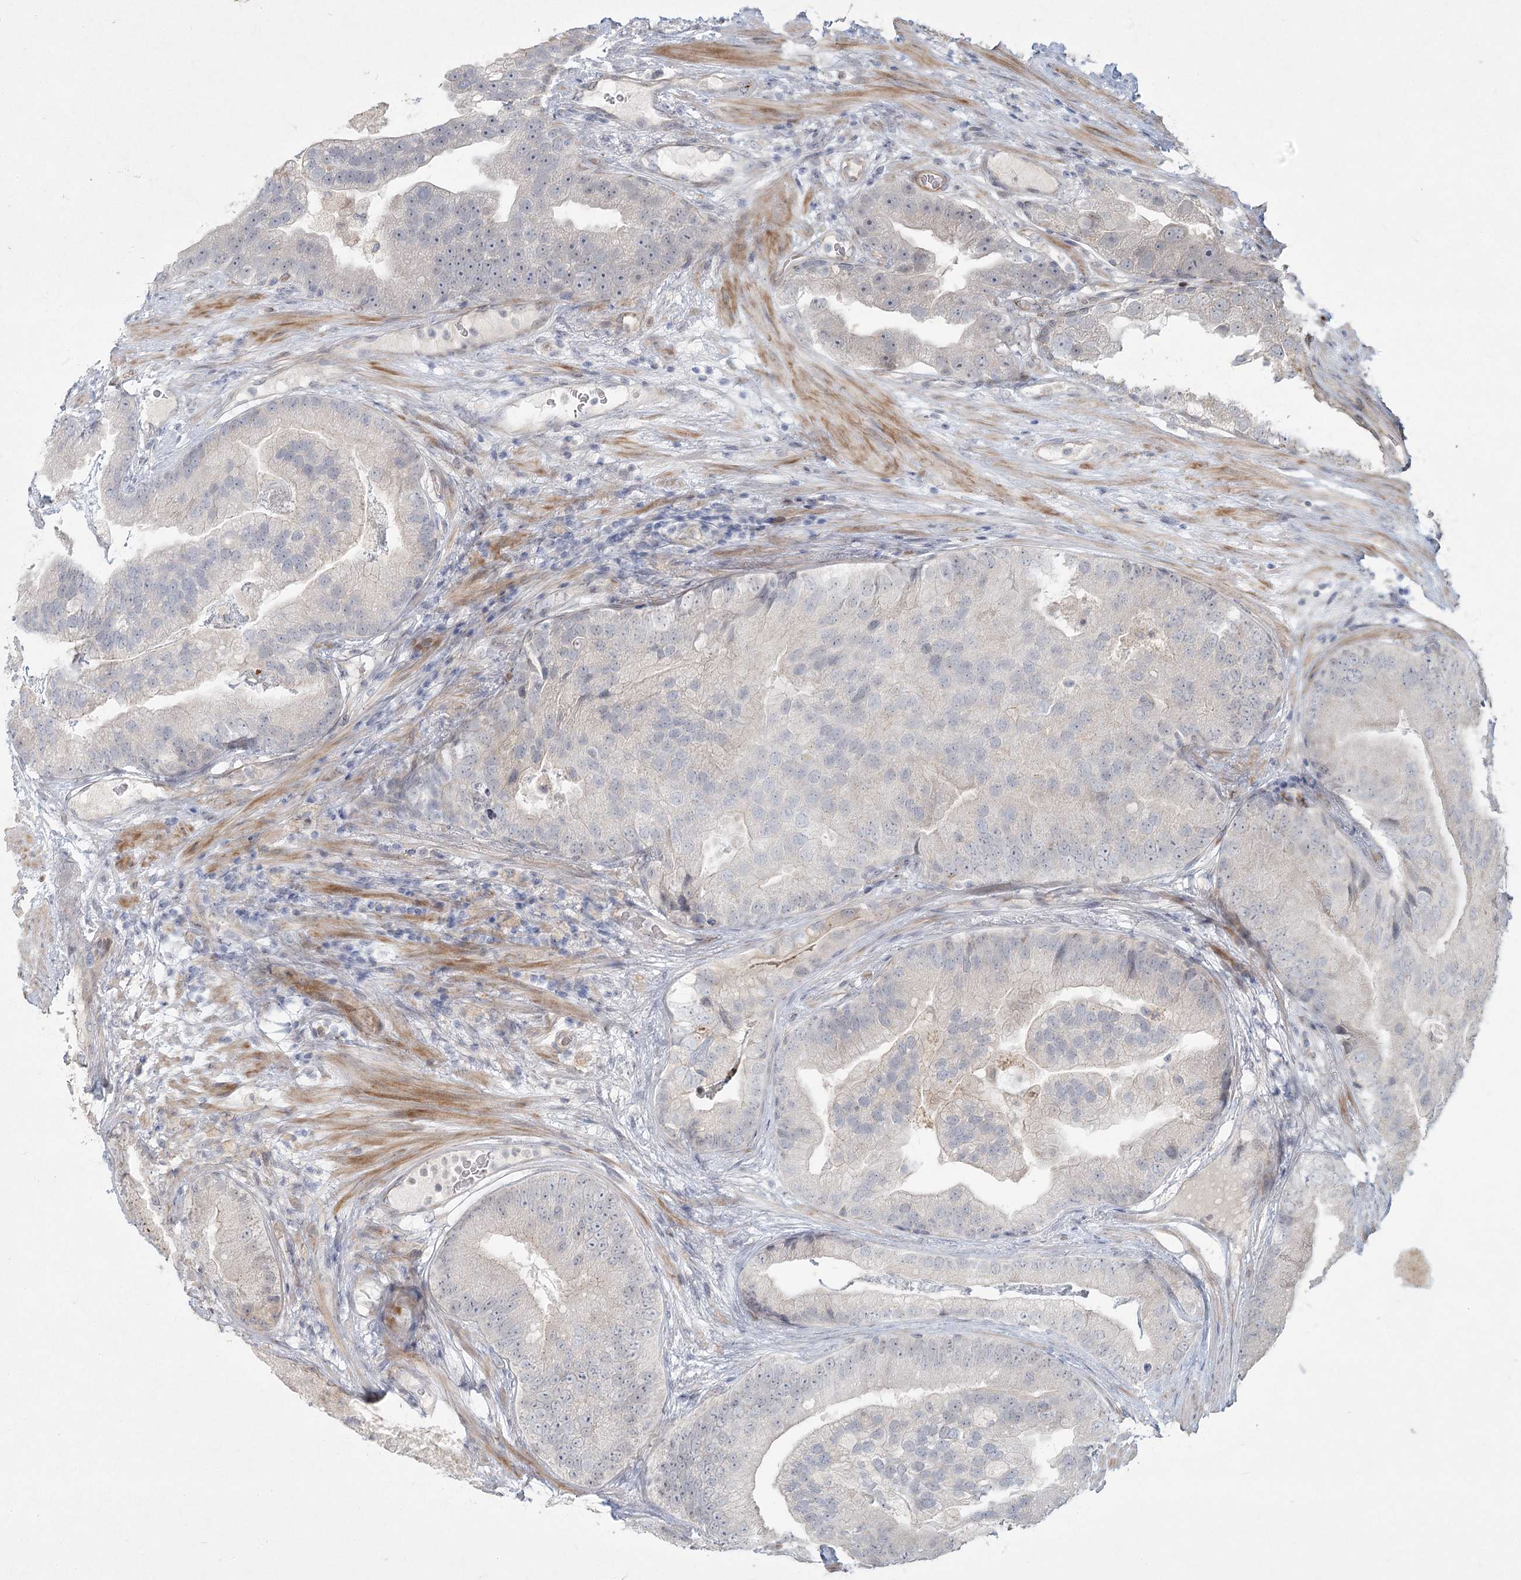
{"staining": {"intensity": "negative", "quantity": "none", "location": "none"}, "tissue": "prostate cancer", "cell_type": "Tumor cells", "image_type": "cancer", "snomed": [{"axis": "morphology", "description": "Adenocarcinoma, High grade"}, {"axis": "topography", "description": "Prostate"}], "caption": "High power microscopy micrograph of an immunohistochemistry (IHC) micrograph of prostate cancer, revealing no significant expression in tumor cells.", "gene": "LRP2BP", "patient": {"sex": "male", "age": 70}}